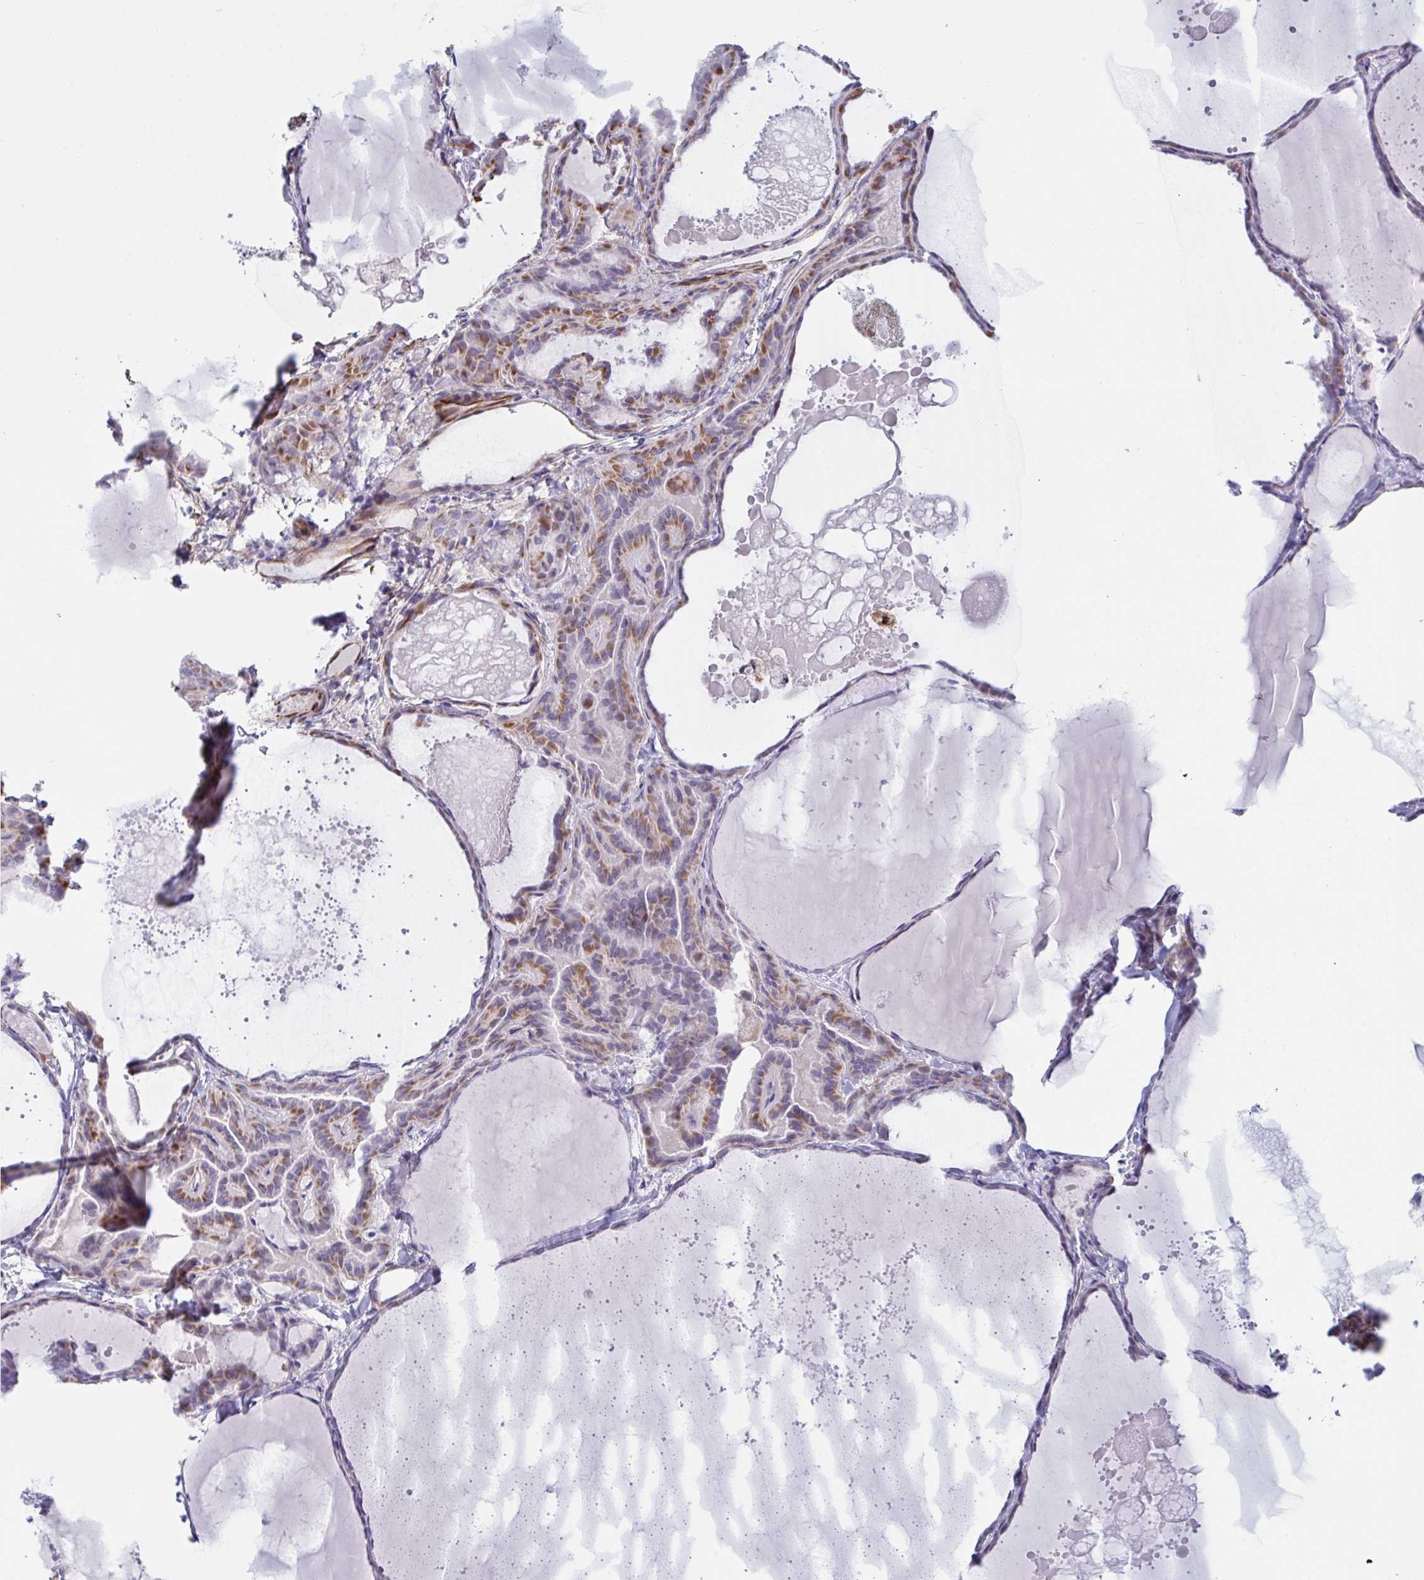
{"staining": {"intensity": "moderate", "quantity": "25%-75%", "location": "cytoplasmic/membranous"}, "tissue": "thyroid cancer", "cell_type": "Tumor cells", "image_type": "cancer", "snomed": [{"axis": "morphology", "description": "Papillary adenocarcinoma, NOS"}, {"axis": "topography", "description": "Thyroid gland"}], "caption": "The image shows a brown stain indicating the presence of a protein in the cytoplasmic/membranous of tumor cells in papillary adenocarcinoma (thyroid).", "gene": "DCBLD1", "patient": {"sex": "female", "age": 46}}